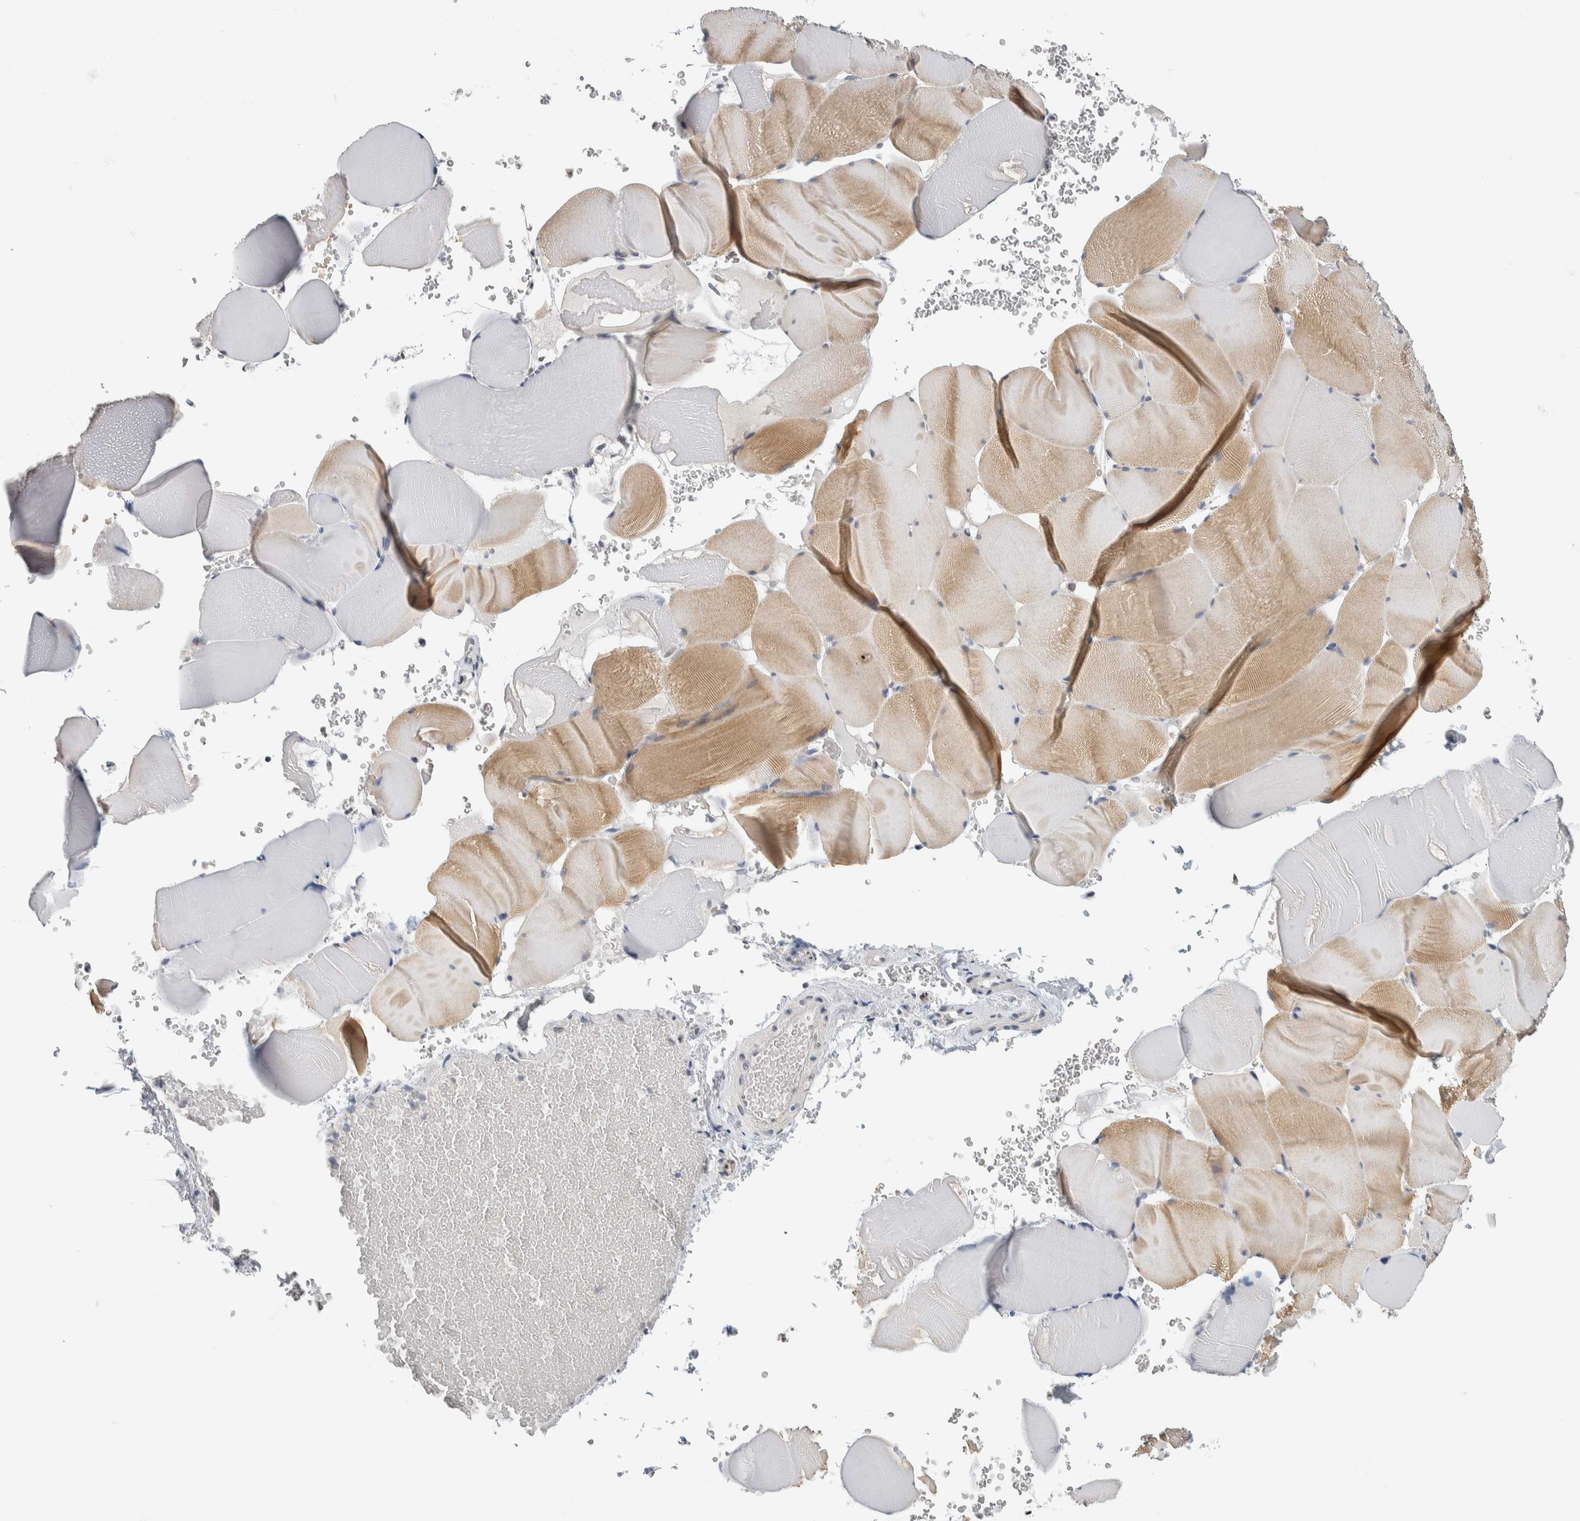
{"staining": {"intensity": "weak", "quantity": "25%-75%", "location": "cytoplasmic/membranous"}, "tissue": "skeletal muscle", "cell_type": "Myocytes", "image_type": "normal", "snomed": [{"axis": "morphology", "description": "Normal tissue, NOS"}, {"axis": "topography", "description": "Skeletal muscle"}], "caption": "Unremarkable skeletal muscle displays weak cytoplasmic/membranous expression in about 25%-75% of myocytes, visualized by immunohistochemistry.", "gene": "NEFM", "patient": {"sex": "male", "age": 62}}